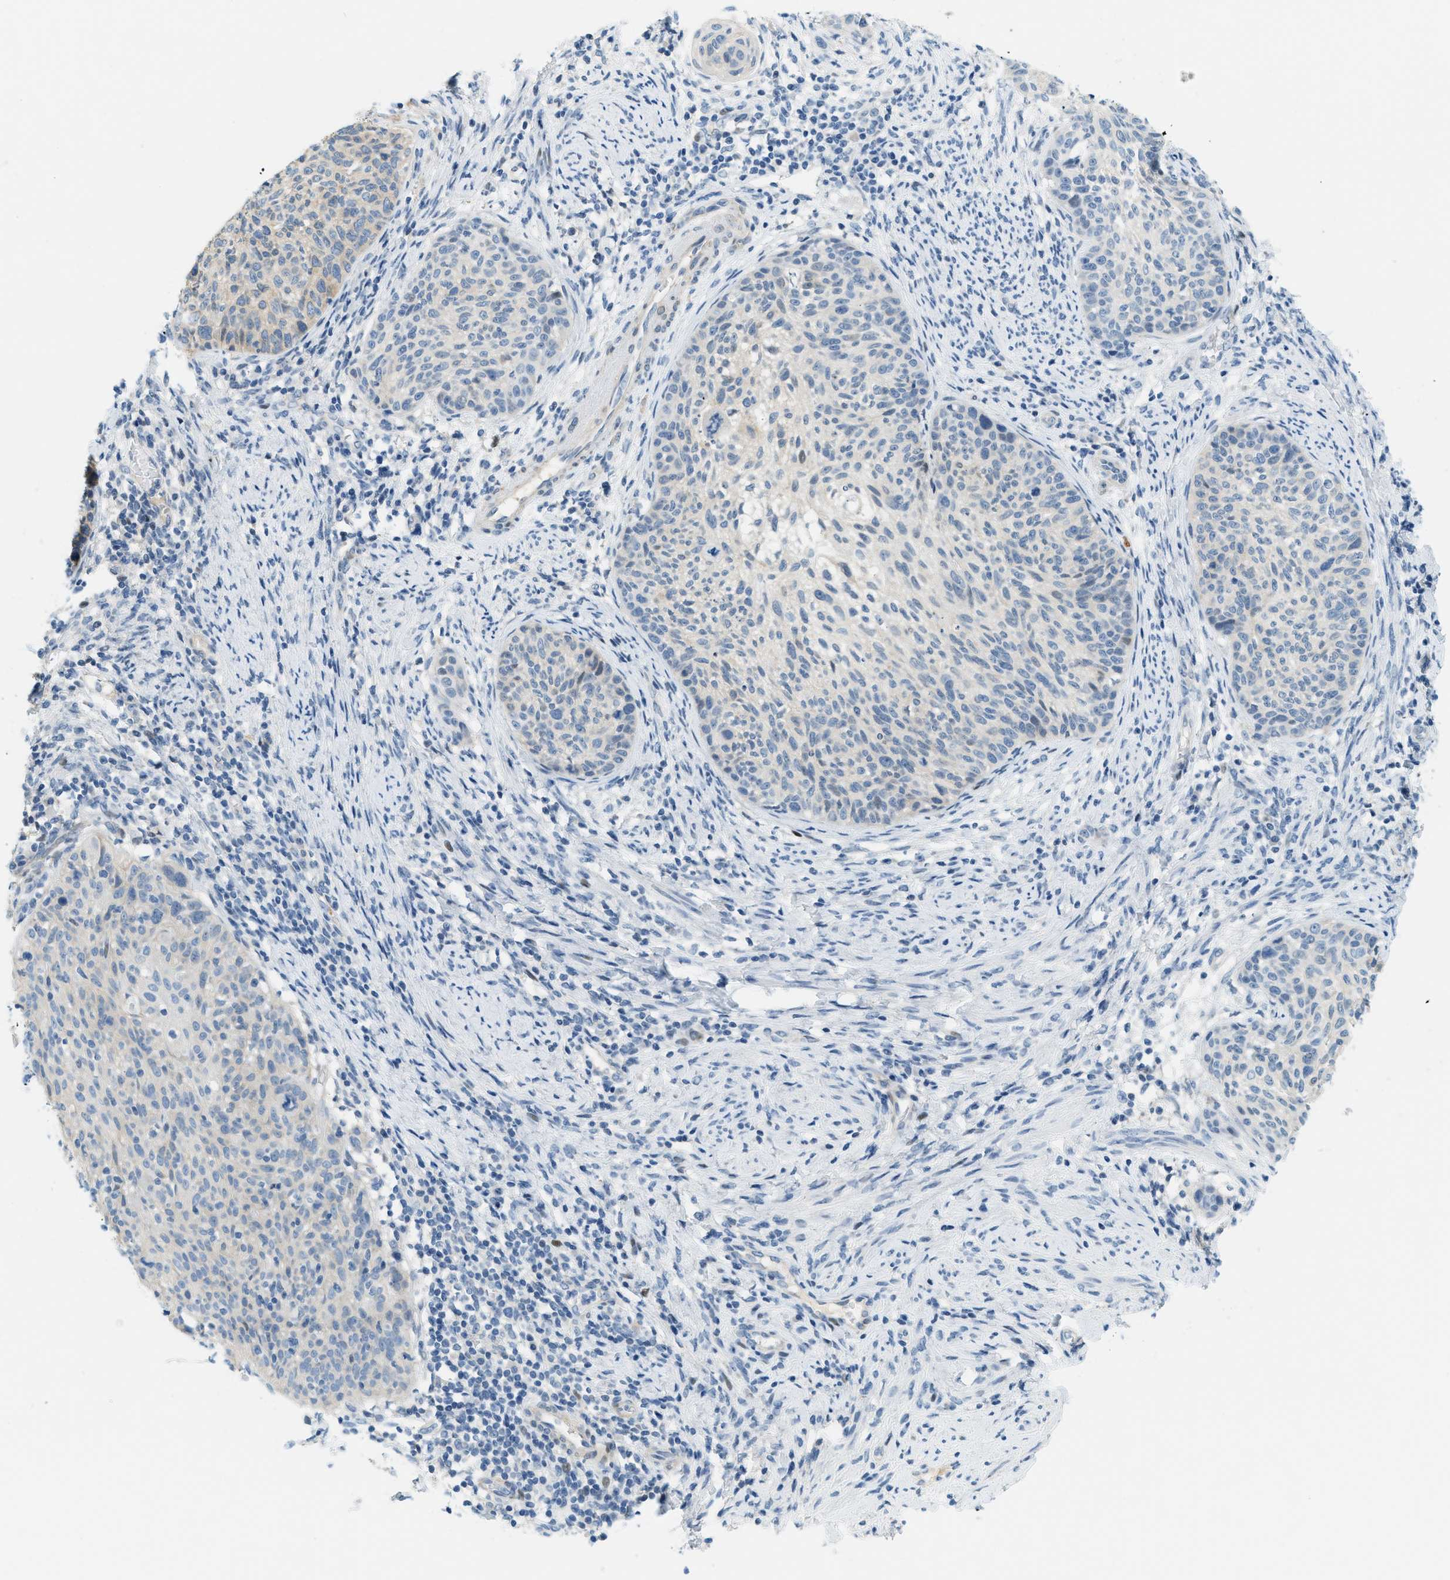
{"staining": {"intensity": "weak", "quantity": "<25%", "location": "cytoplasmic/membranous"}, "tissue": "cervical cancer", "cell_type": "Tumor cells", "image_type": "cancer", "snomed": [{"axis": "morphology", "description": "Squamous cell carcinoma, NOS"}, {"axis": "topography", "description": "Cervix"}], "caption": "Tumor cells show no significant protein positivity in cervical squamous cell carcinoma.", "gene": "CYP4X1", "patient": {"sex": "female", "age": 70}}